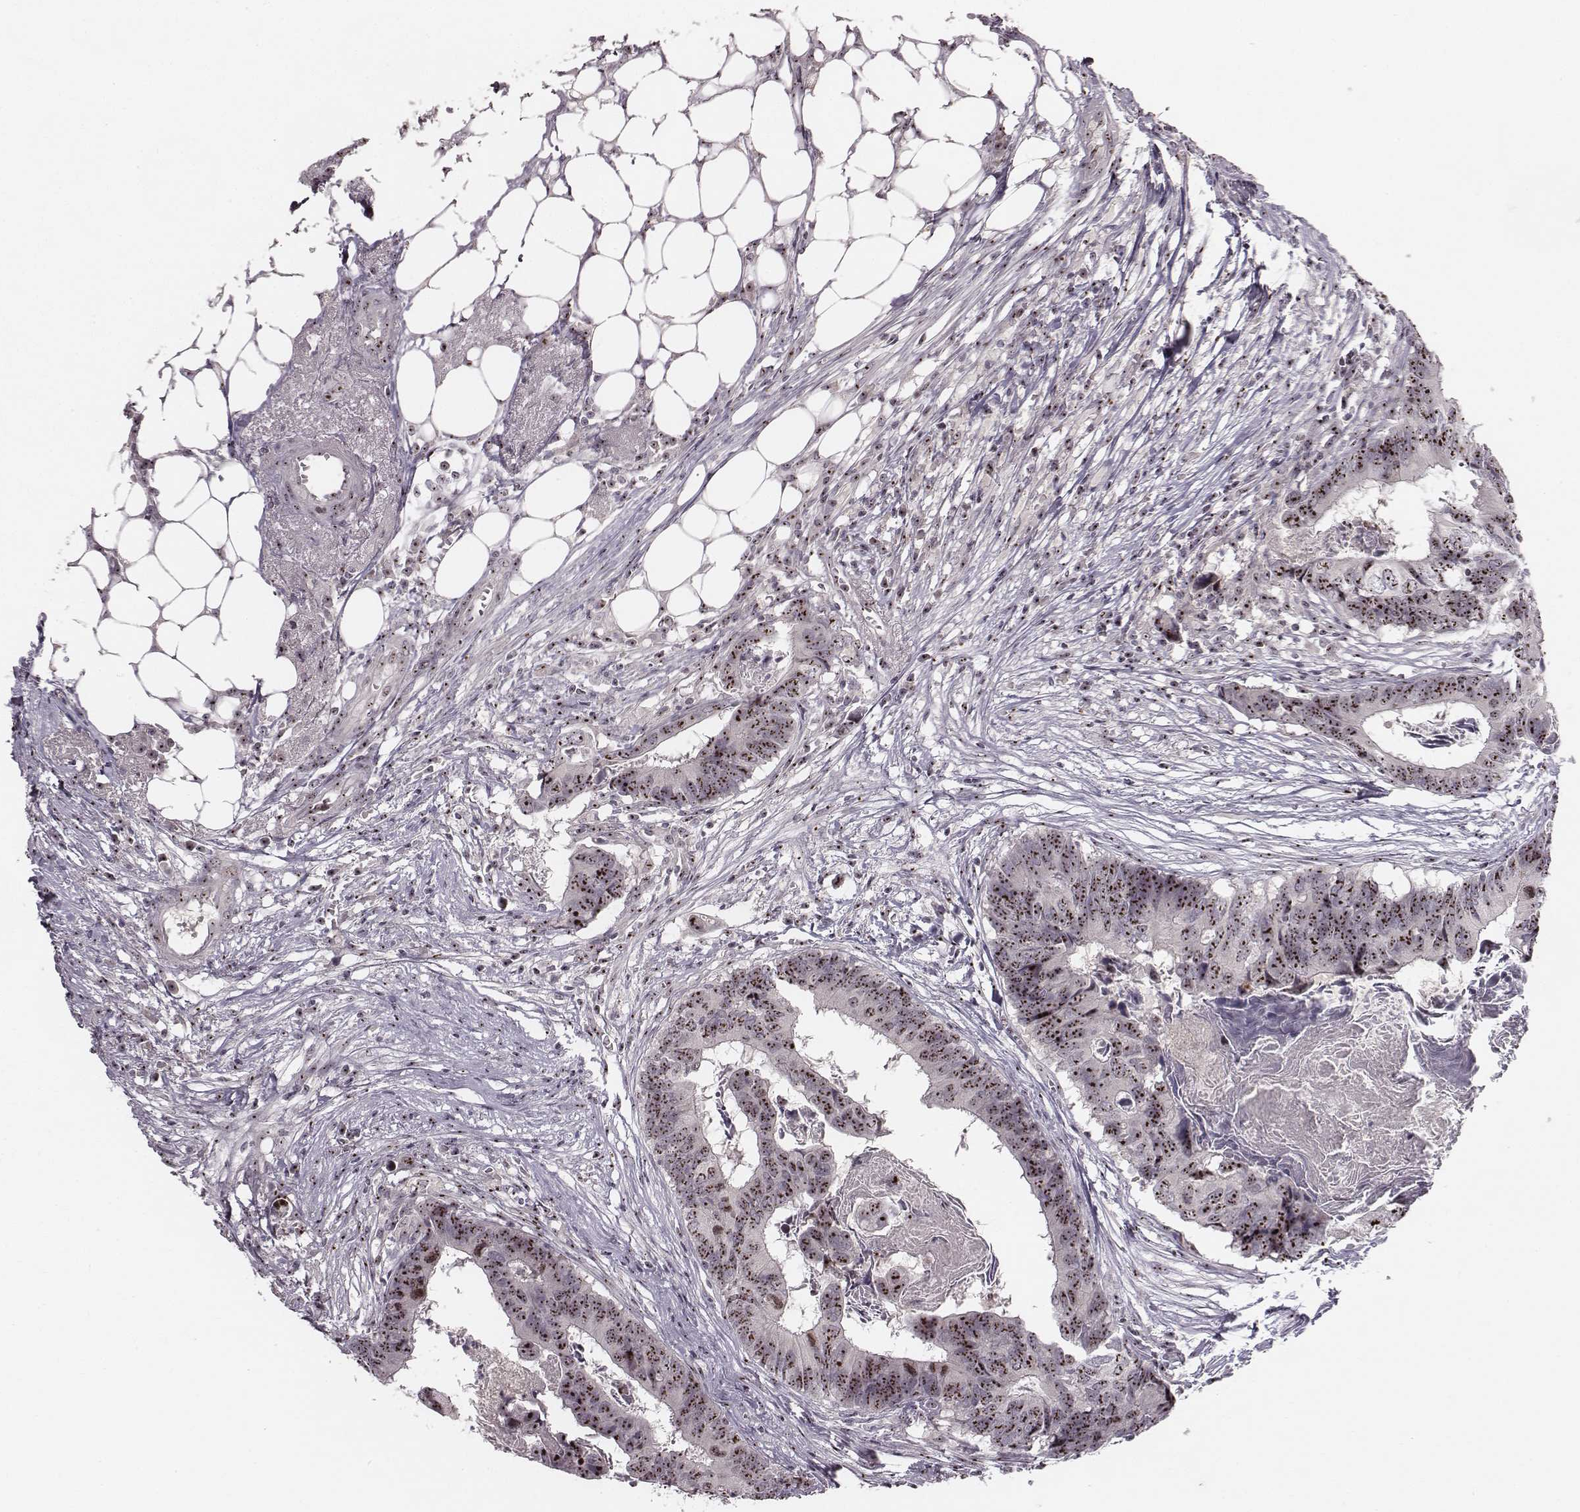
{"staining": {"intensity": "moderate", "quantity": ">75%", "location": "nuclear"}, "tissue": "colorectal cancer", "cell_type": "Tumor cells", "image_type": "cancer", "snomed": [{"axis": "morphology", "description": "Adenocarcinoma, NOS"}, {"axis": "topography", "description": "Colon"}], "caption": "Approximately >75% of tumor cells in adenocarcinoma (colorectal) show moderate nuclear protein positivity as visualized by brown immunohistochemical staining.", "gene": "NOP56", "patient": {"sex": "female", "age": 82}}